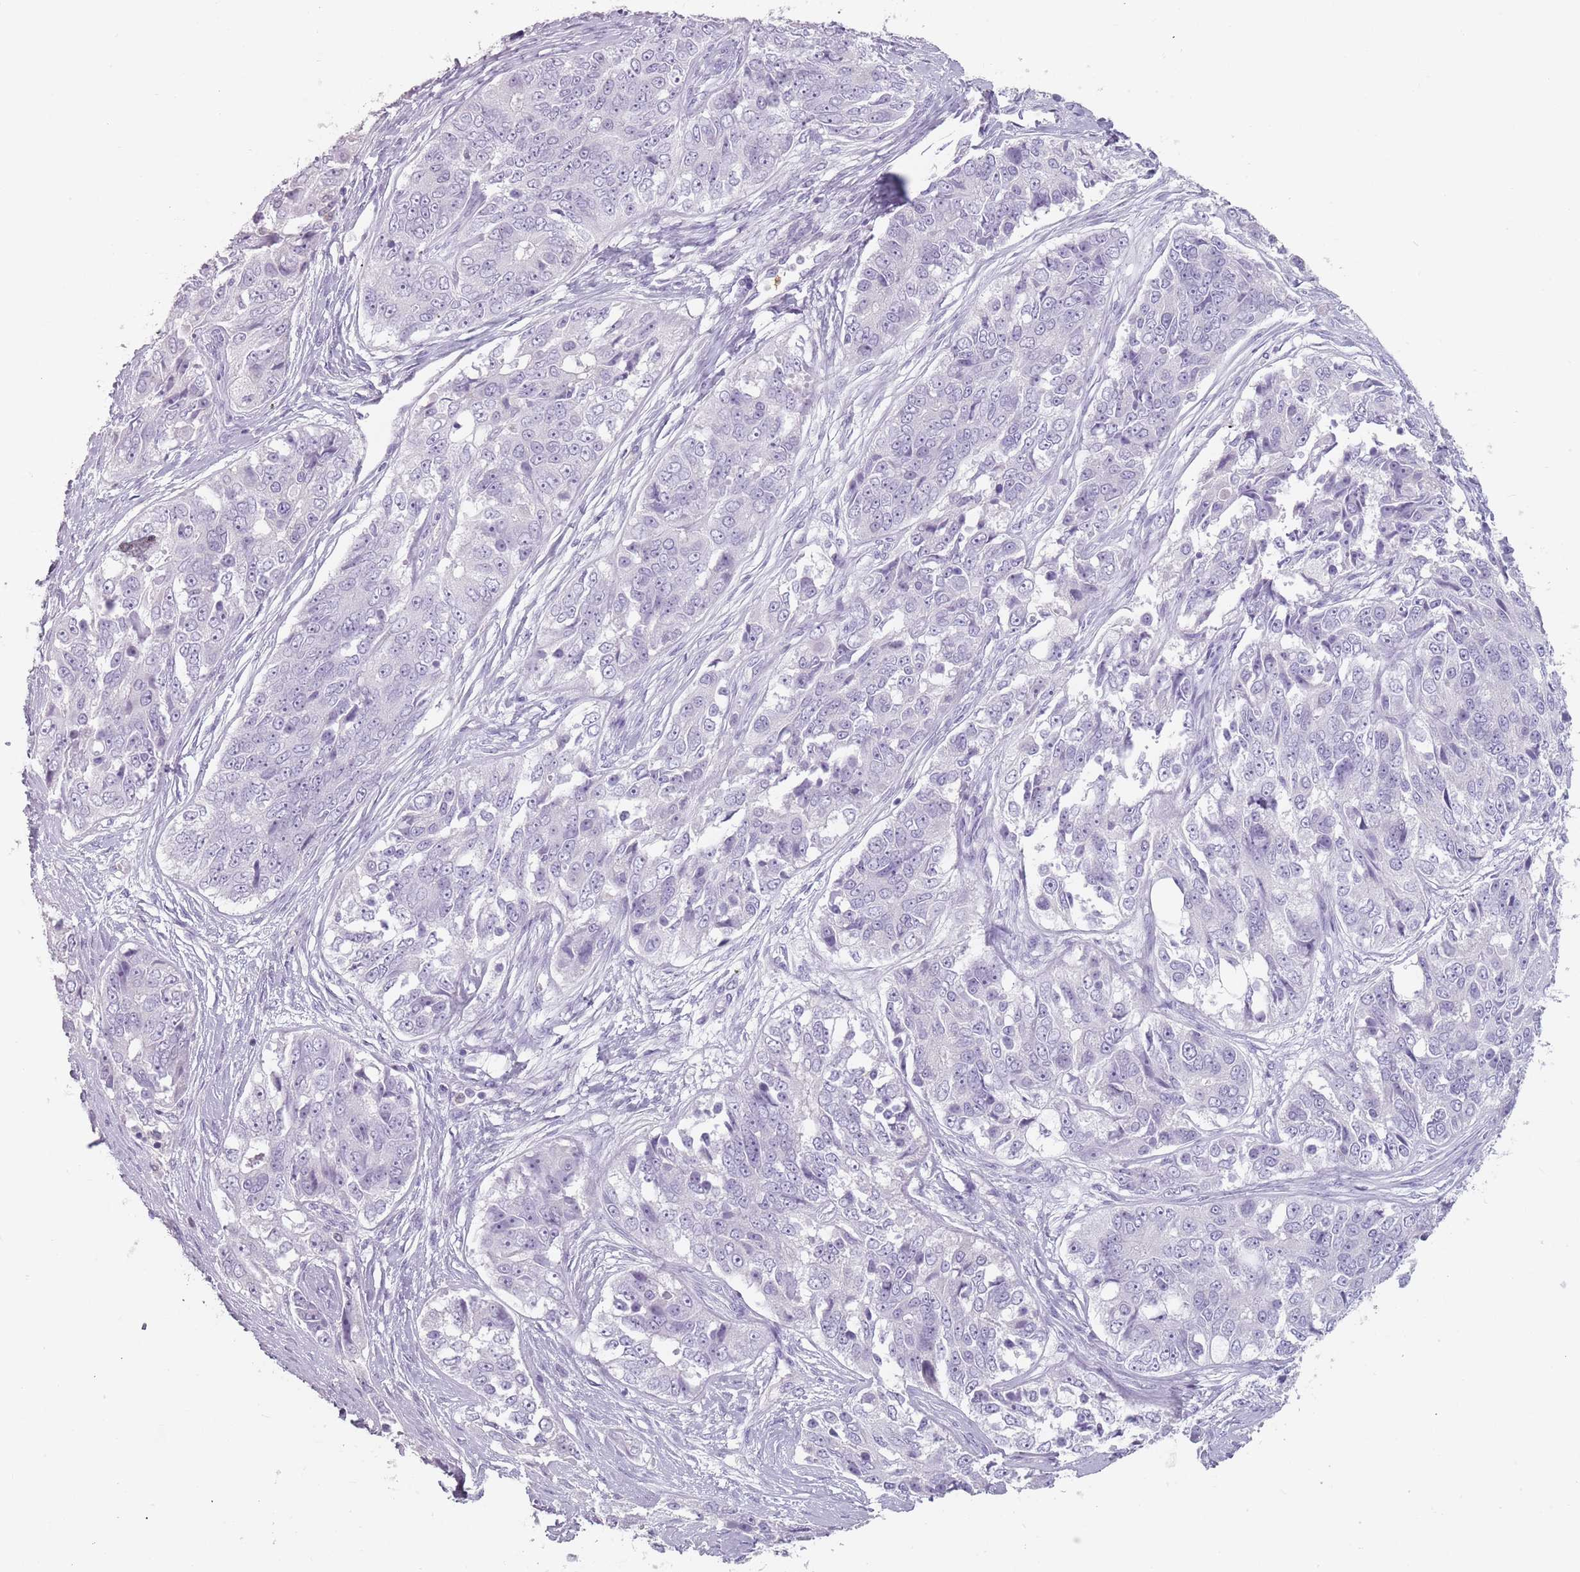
{"staining": {"intensity": "negative", "quantity": "none", "location": "none"}, "tissue": "ovarian cancer", "cell_type": "Tumor cells", "image_type": "cancer", "snomed": [{"axis": "morphology", "description": "Carcinoma, endometroid"}, {"axis": "topography", "description": "Ovary"}], "caption": "IHC image of ovarian cancer stained for a protein (brown), which exhibits no positivity in tumor cells.", "gene": "ZNF584", "patient": {"sex": "female", "age": 51}}